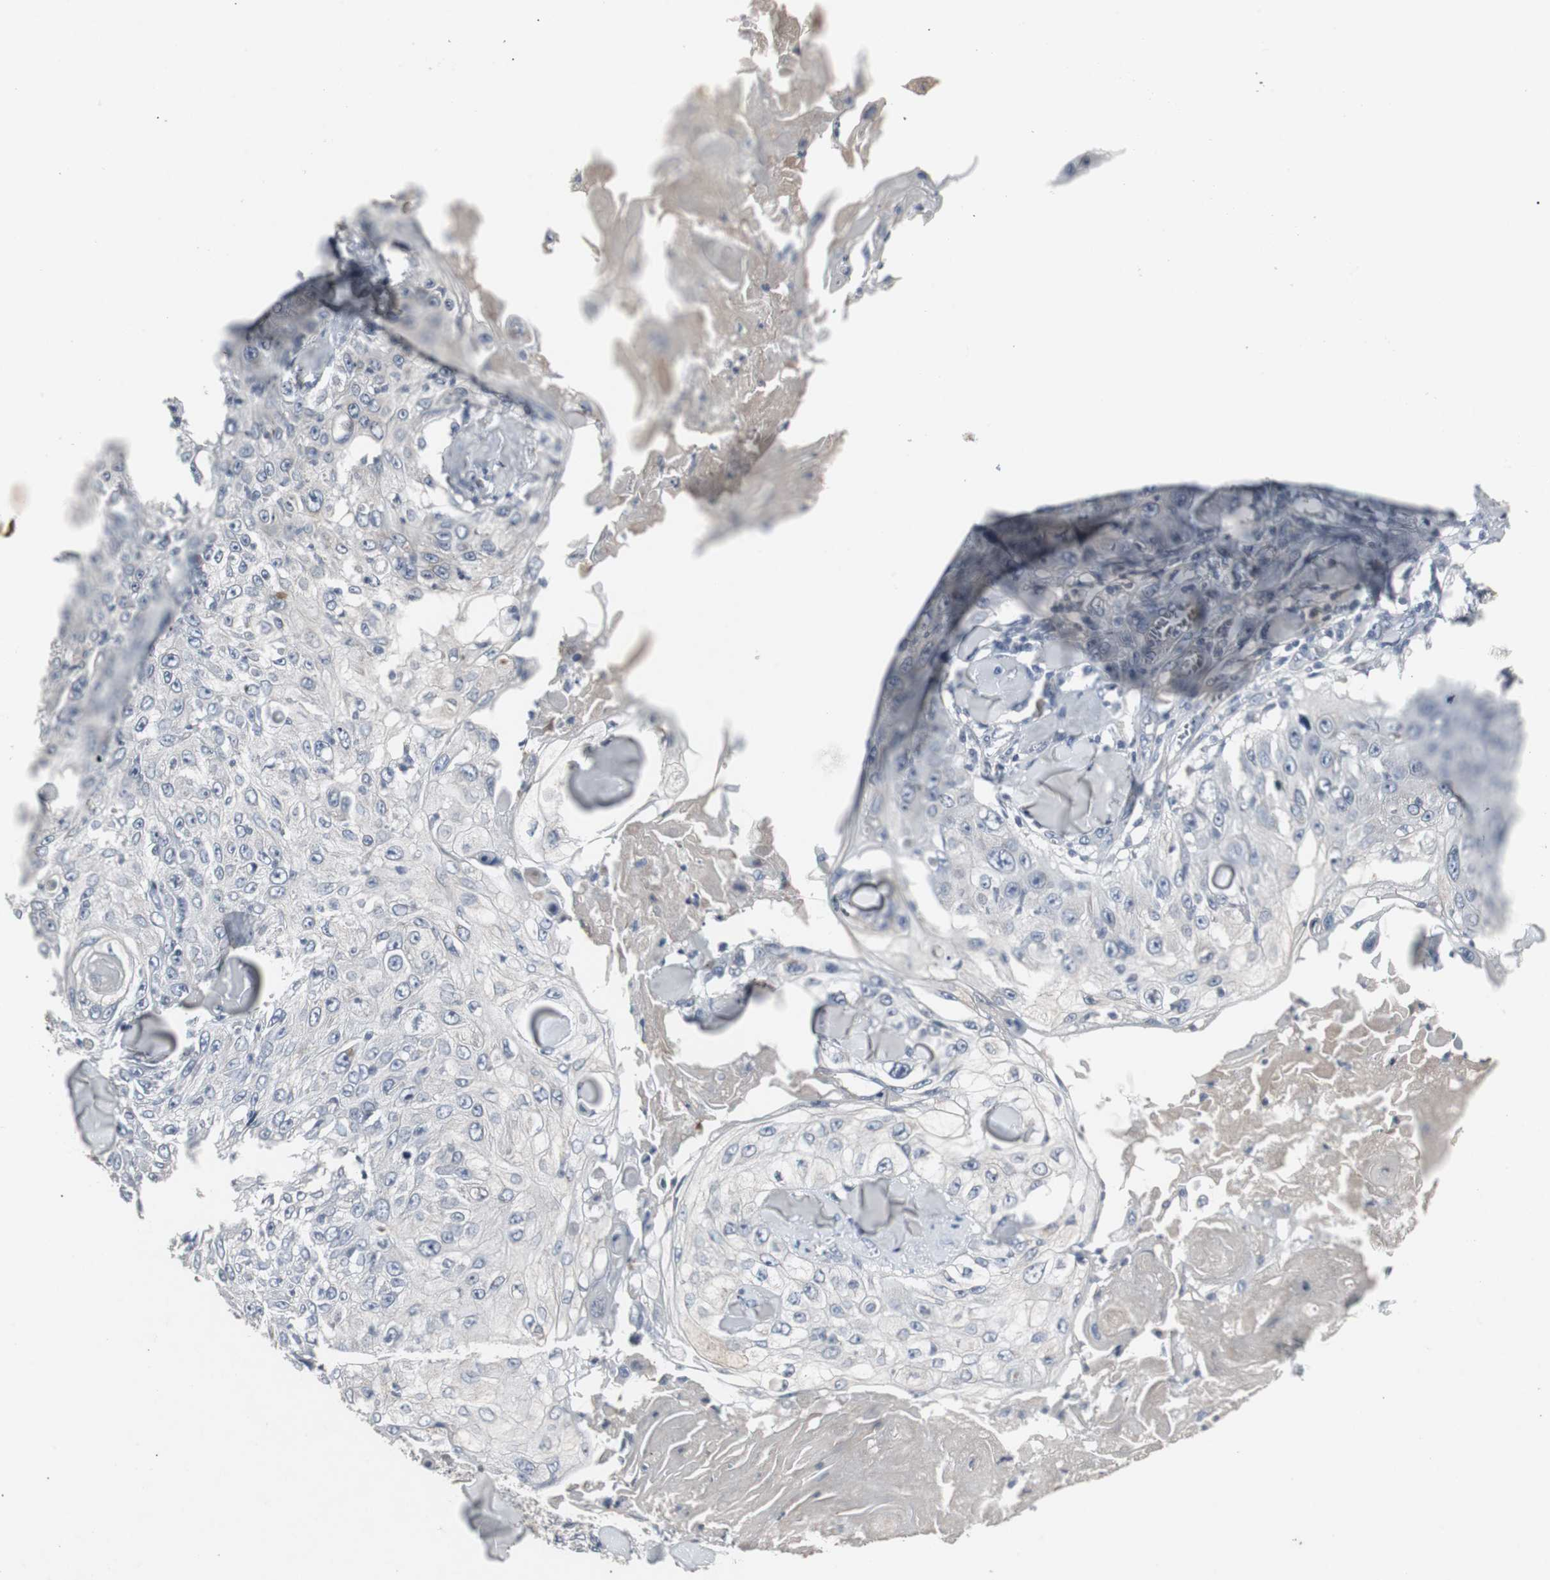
{"staining": {"intensity": "negative", "quantity": "none", "location": "none"}, "tissue": "skin cancer", "cell_type": "Tumor cells", "image_type": "cancer", "snomed": [{"axis": "morphology", "description": "Squamous cell carcinoma, NOS"}, {"axis": "topography", "description": "Skin"}], "caption": "Skin cancer was stained to show a protein in brown. There is no significant positivity in tumor cells.", "gene": "ACAA1", "patient": {"sex": "male", "age": 86}}